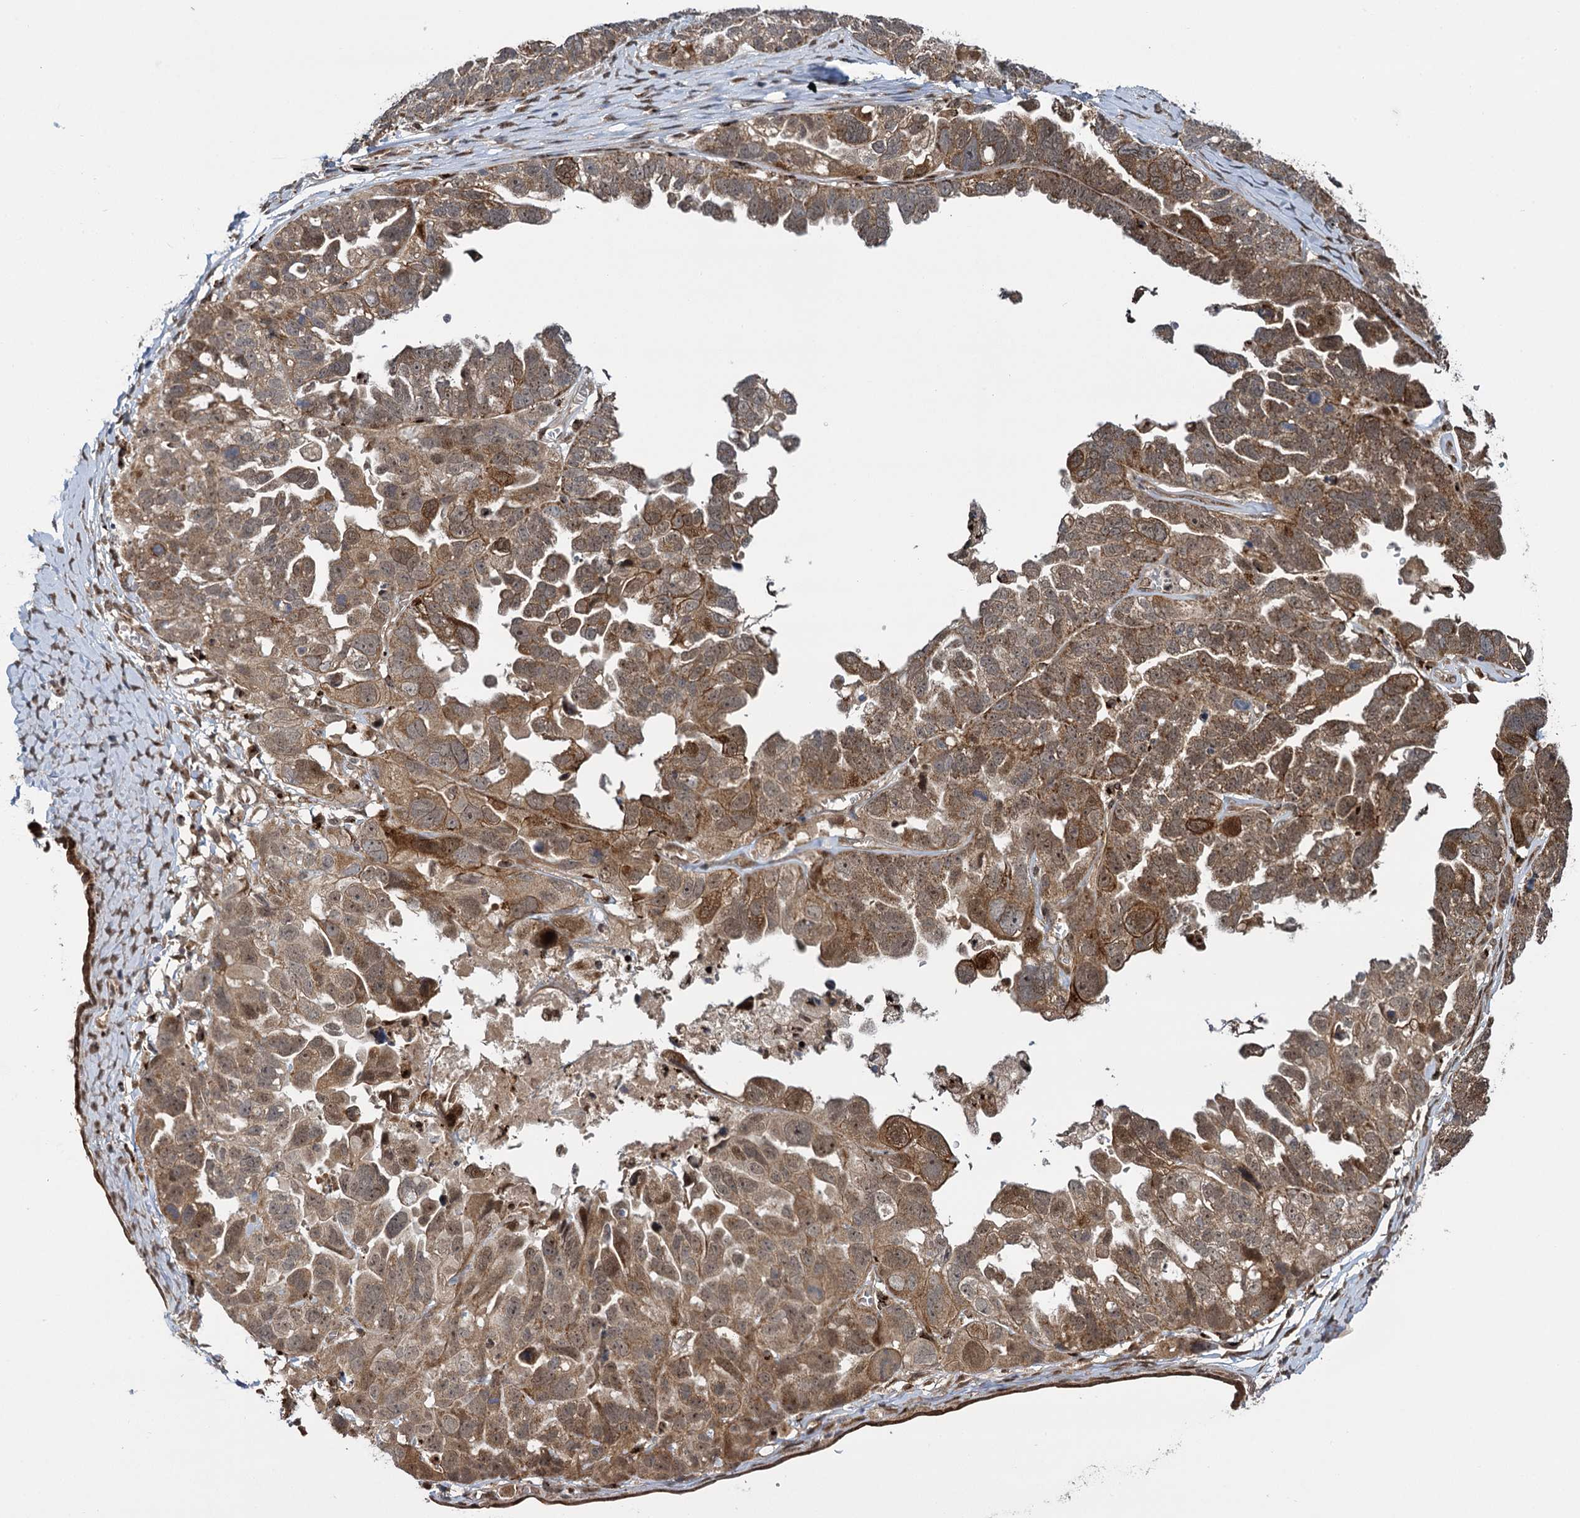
{"staining": {"intensity": "moderate", "quantity": ">75%", "location": "cytoplasmic/membranous,nuclear"}, "tissue": "ovarian cancer", "cell_type": "Tumor cells", "image_type": "cancer", "snomed": [{"axis": "morphology", "description": "Cystadenocarcinoma, serous, NOS"}, {"axis": "topography", "description": "Ovary"}], "caption": "An IHC micrograph of neoplastic tissue is shown. Protein staining in brown labels moderate cytoplasmic/membranous and nuclear positivity in ovarian cancer (serous cystadenocarcinoma) within tumor cells.", "gene": "GAL3ST4", "patient": {"sex": "female", "age": 79}}